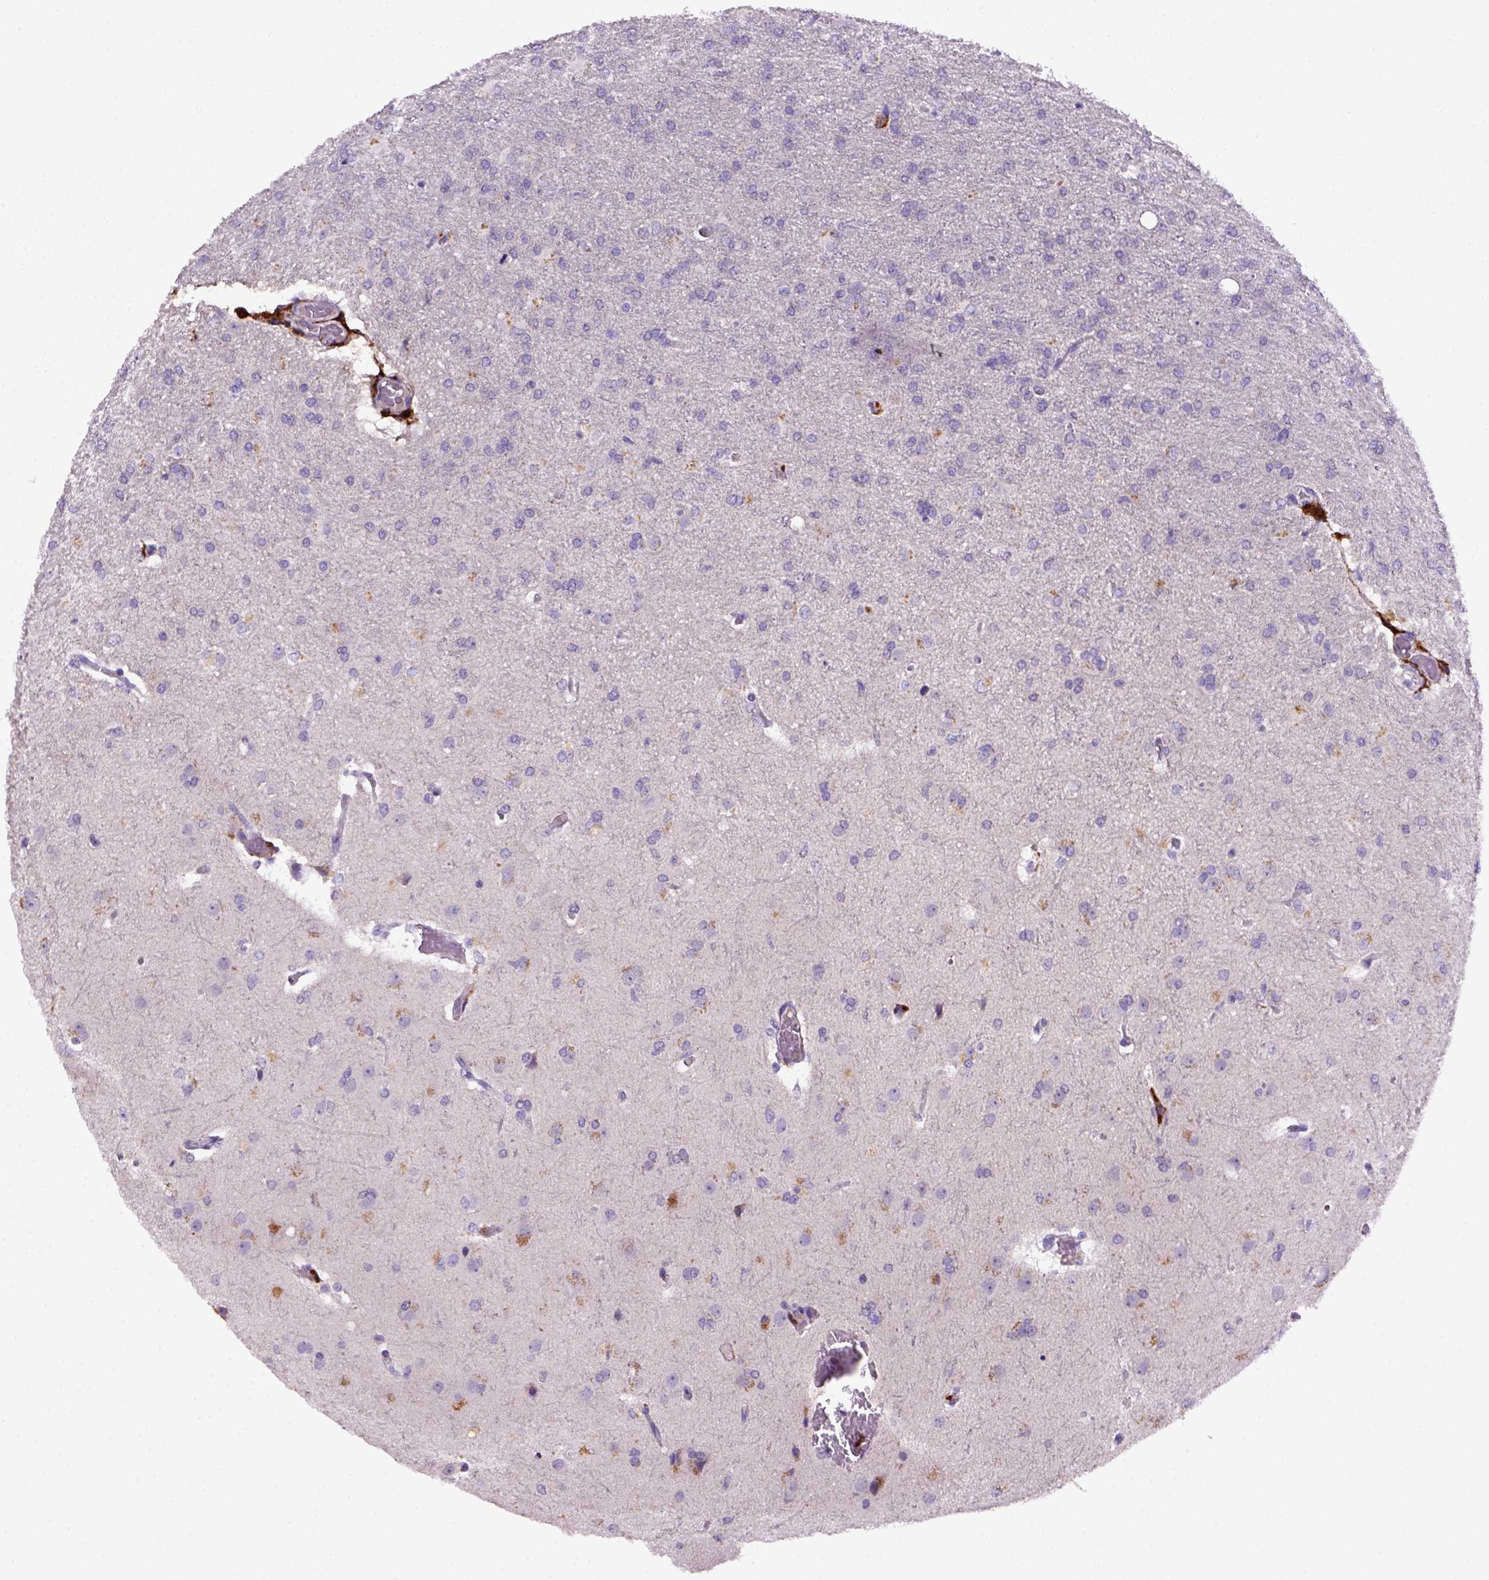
{"staining": {"intensity": "negative", "quantity": "none", "location": "none"}, "tissue": "glioma", "cell_type": "Tumor cells", "image_type": "cancer", "snomed": [{"axis": "morphology", "description": "Glioma, malignant, High grade"}, {"axis": "topography", "description": "Brain"}], "caption": "Immunohistochemical staining of glioma shows no significant positivity in tumor cells.", "gene": "CD14", "patient": {"sex": "male", "age": 68}}